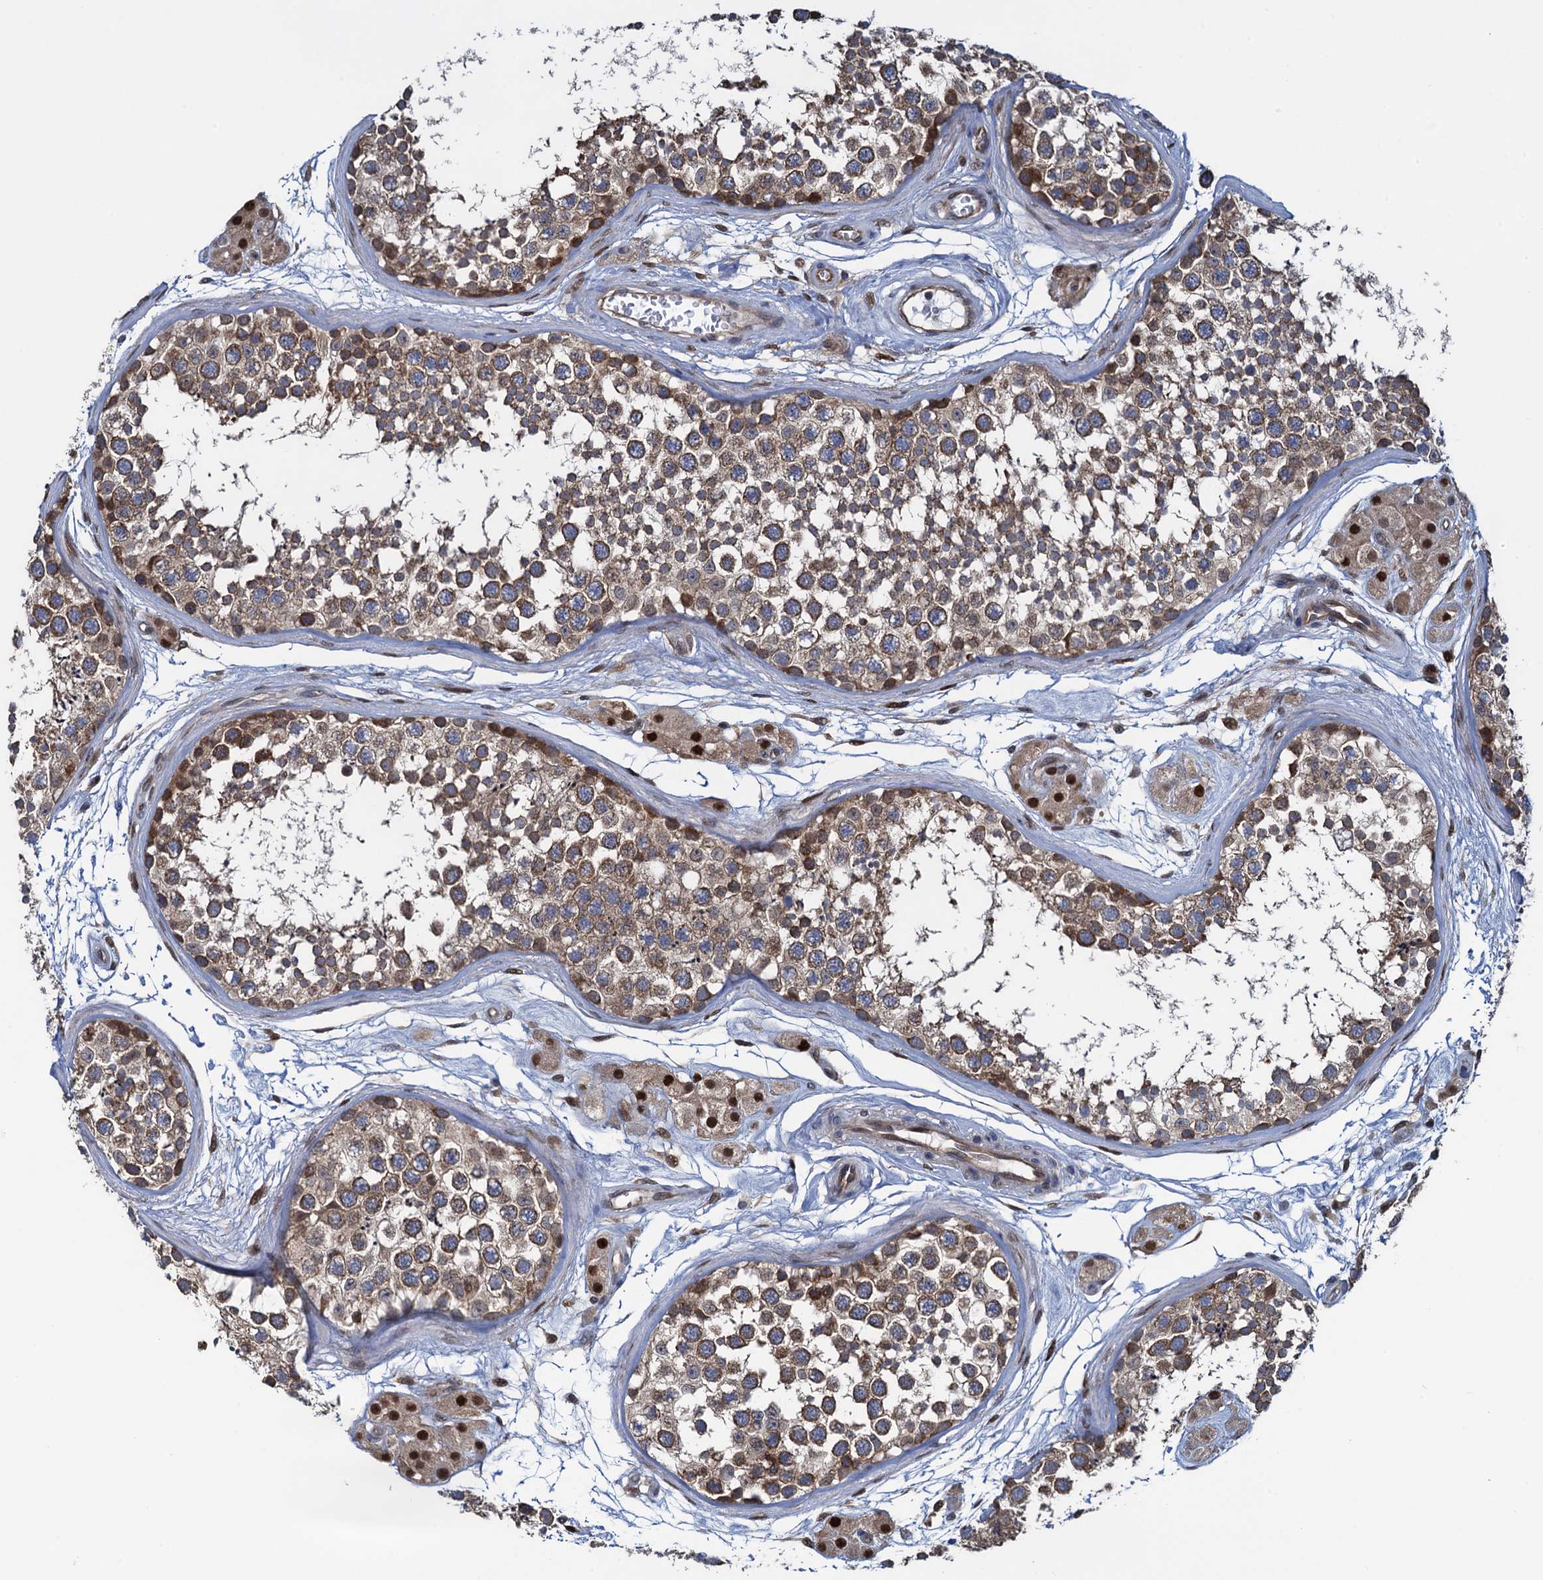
{"staining": {"intensity": "moderate", "quantity": ">75%", "location": "cytoplasmic/membranous"}, "tissue": "testis", "cell_type": "Cells in seminiferous ducts", "image_type": "normal", "snomed": [{"axis": "morphology", "description": "Normal tissue, NOS"}, {"axis": "topography", "description": "Testis"}], "caption": "Testis stained with DAB (3,3'-diaminobenzidine) immunohistochemistry shows medium levels of moderate cytoplasmic/membranous positivity in approximately >75% of cells in seminiferous ducts. Nuclei are stained in blue.", "gene": "RNF125", "patient": {"sex": "male", "age": 56}}